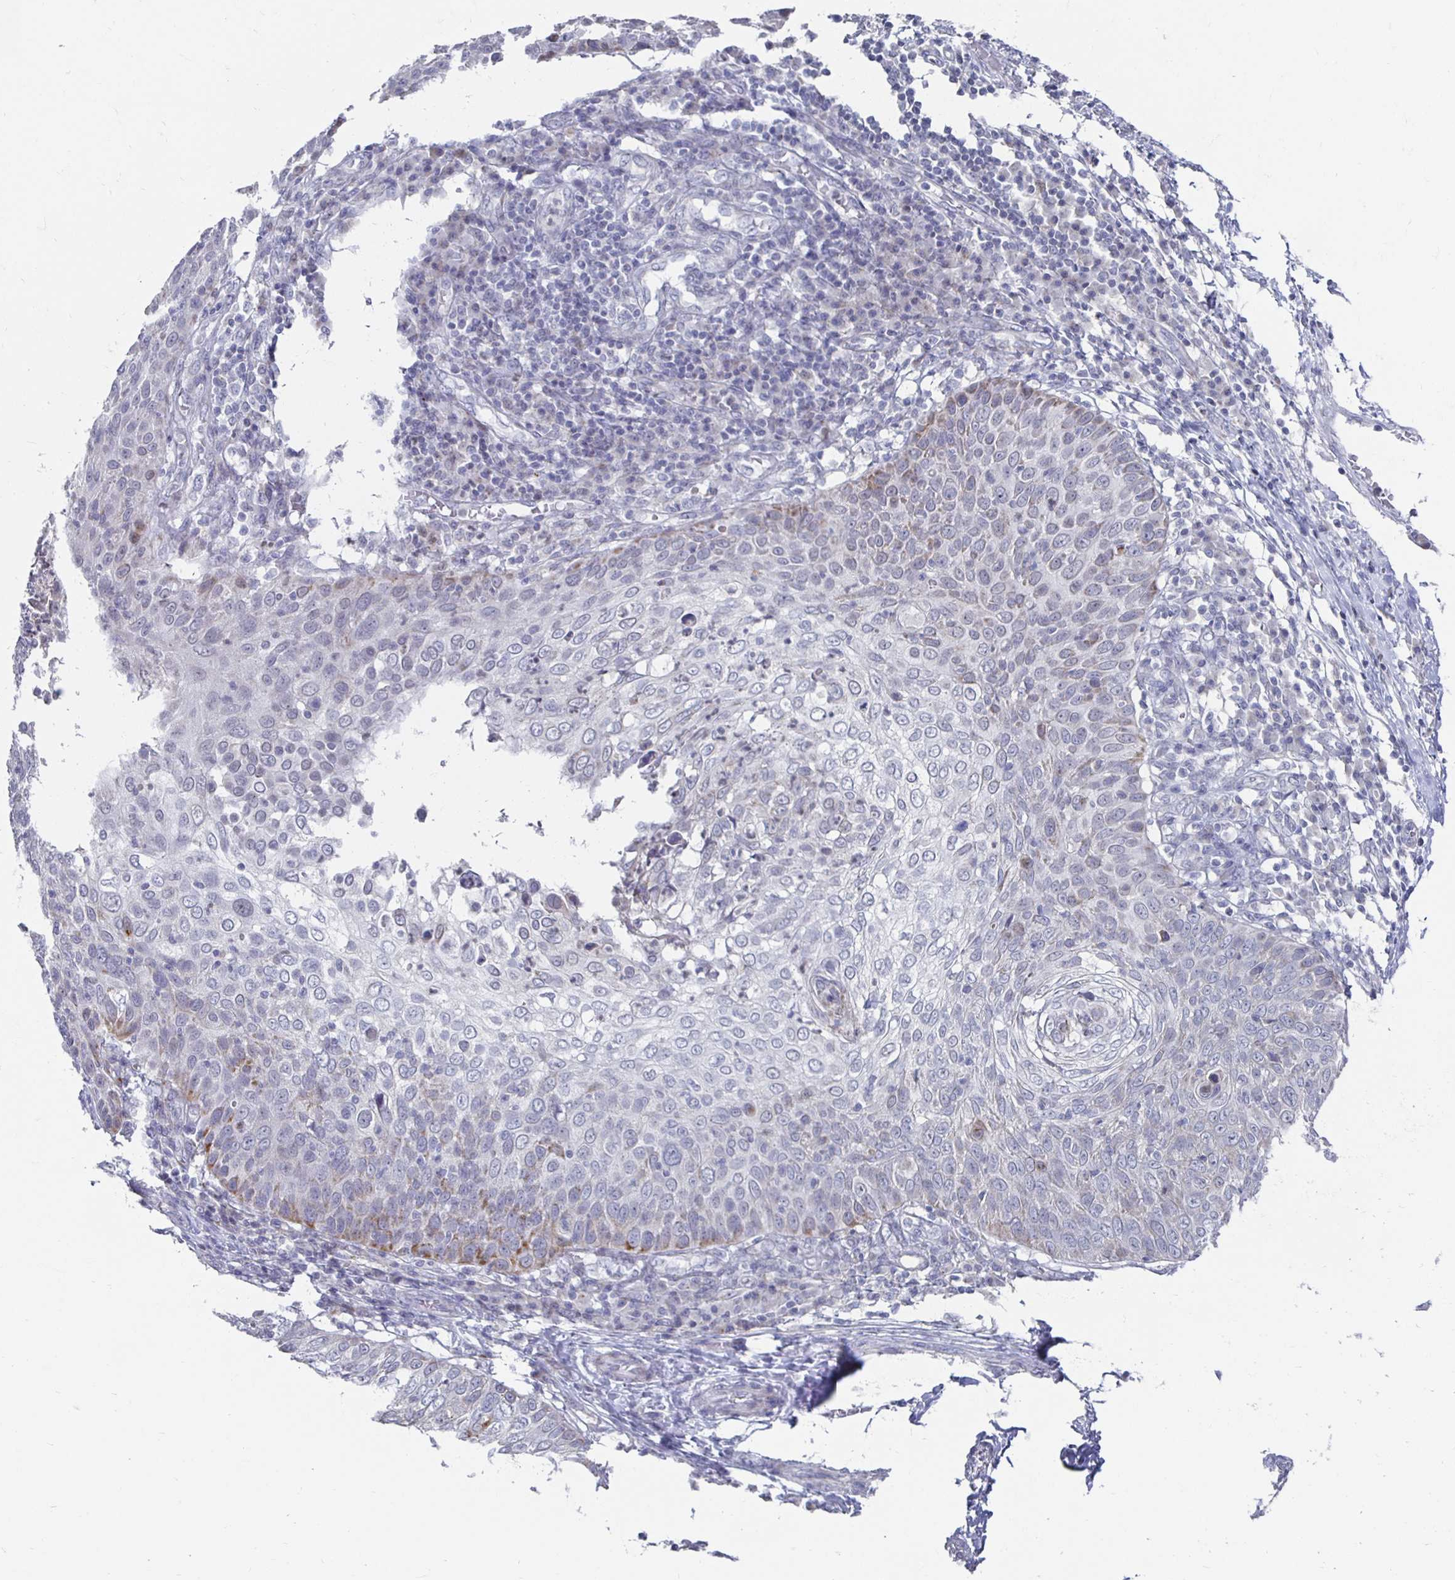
{"staining": {"intensity": "negative", "quantity": "none", "location": "none"}, "tissue": "skin cancer", "cell_type": "Tumor cells", "image_type": "cancer", "snomed": [{"axis": "morphology", "description": "Squamous cell carcinoma, NOS"}, {"axis": "topography", "description": "Skin"}], "caption": "DAB immunohistochemical staining of human skin cancer reveals no significant positivity in tumor cells.", "gene": "NOCT", "patient": {"sex": "male", "age": 87}}